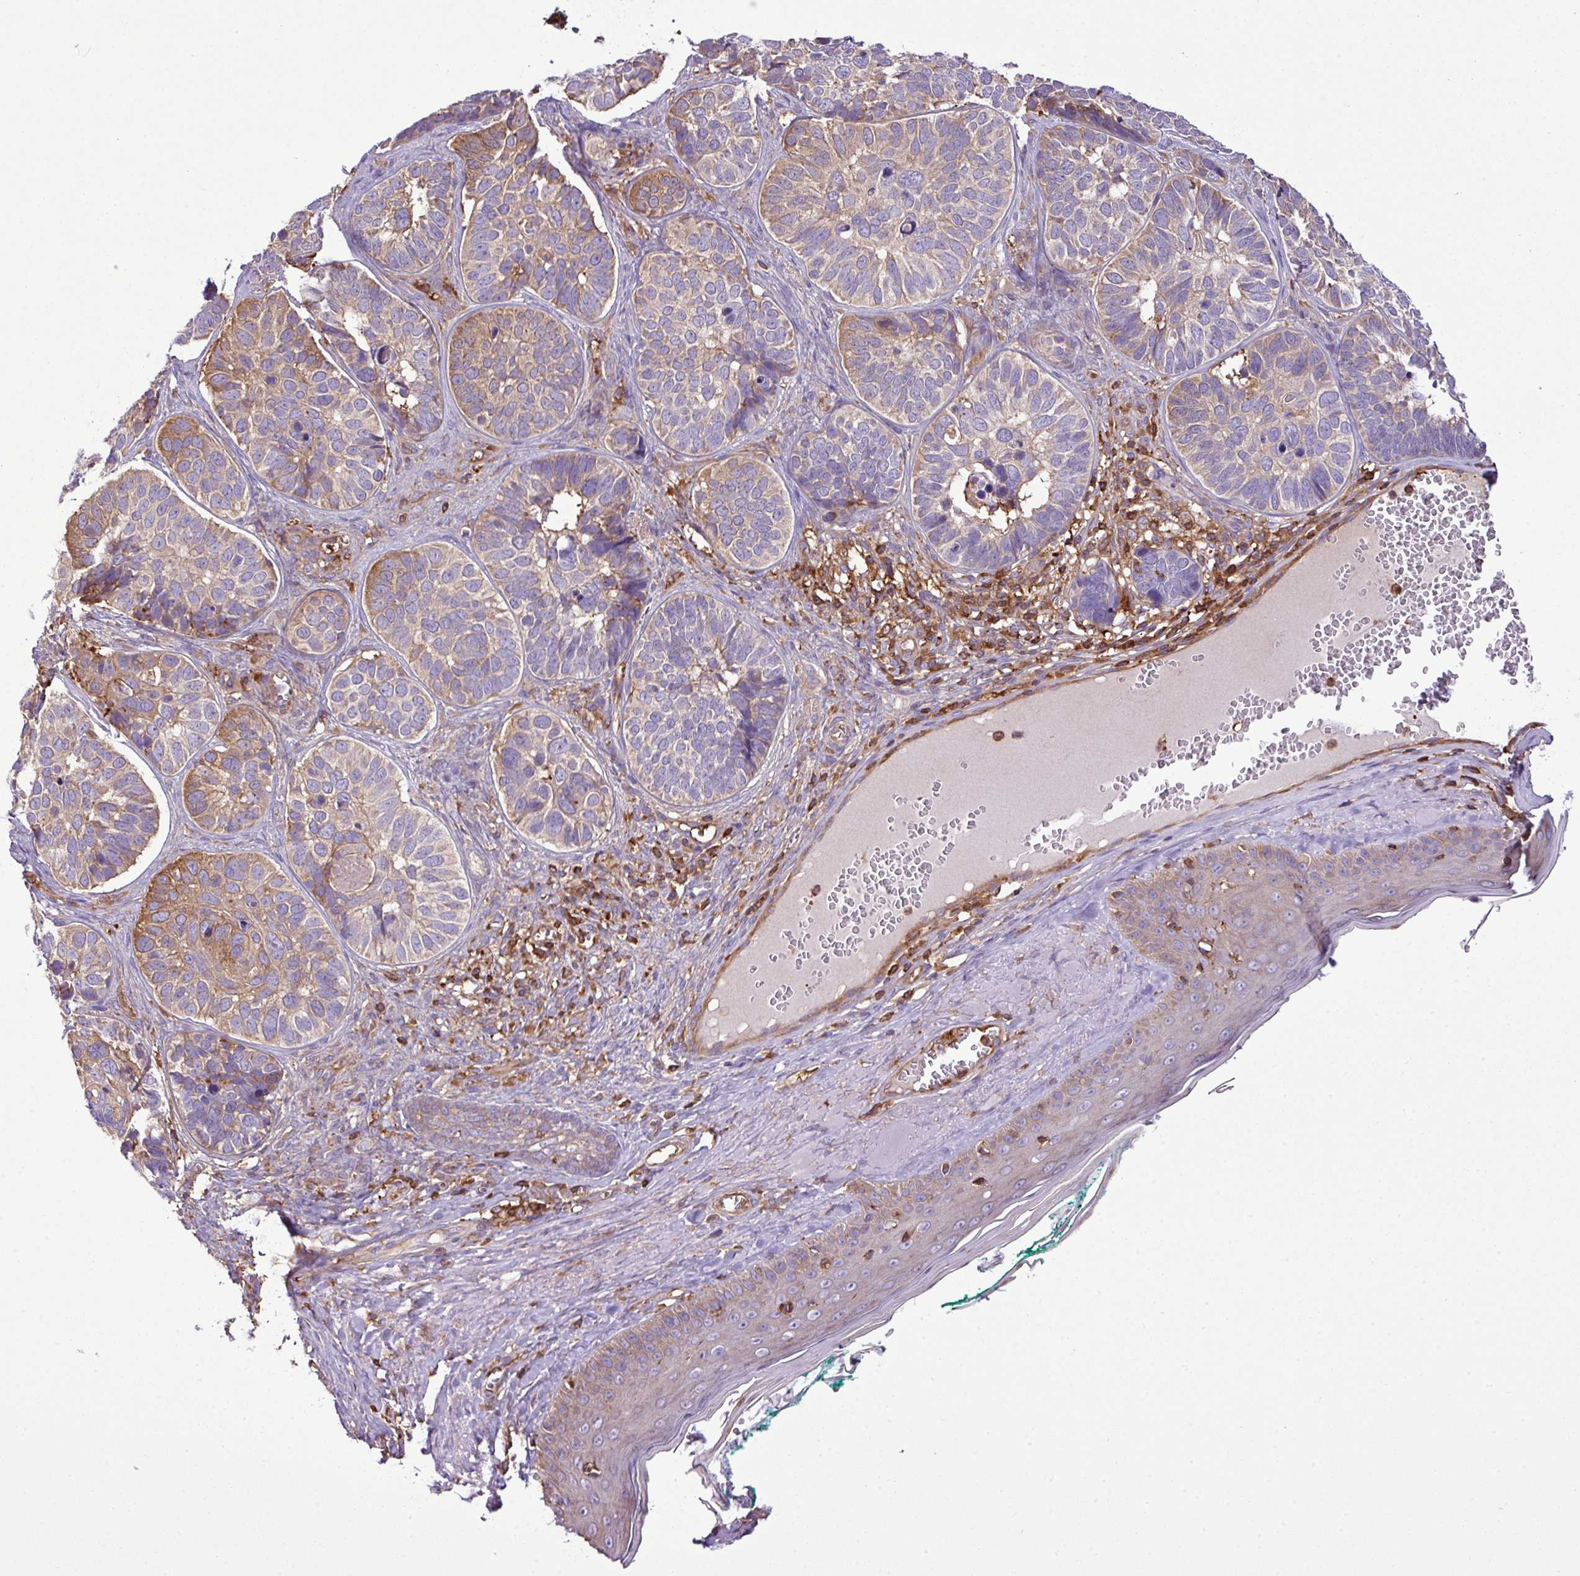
{"staining": {"intensity": "moderate", "quantity": "25%-75%", "location": "cytoplasmic/membranous"}, "tissue": "skin cancer", "cell_type": "Tumor cells", "image_type": "cancer", "snomed": [{"axis": "morphology", "description": "Basal cell carcinoma"}, {"axis": "topography", "description": "Skin"}], "caption": "Brown immunohistochemical staining in human skin cancer (basal cell carcinoma) demonstrates moderate cytoplasmic/membranous positivity in about 25%-75% of tumor cells.", "gene": "PGAP6", "patient": {"sex": "male", "age": 62}}